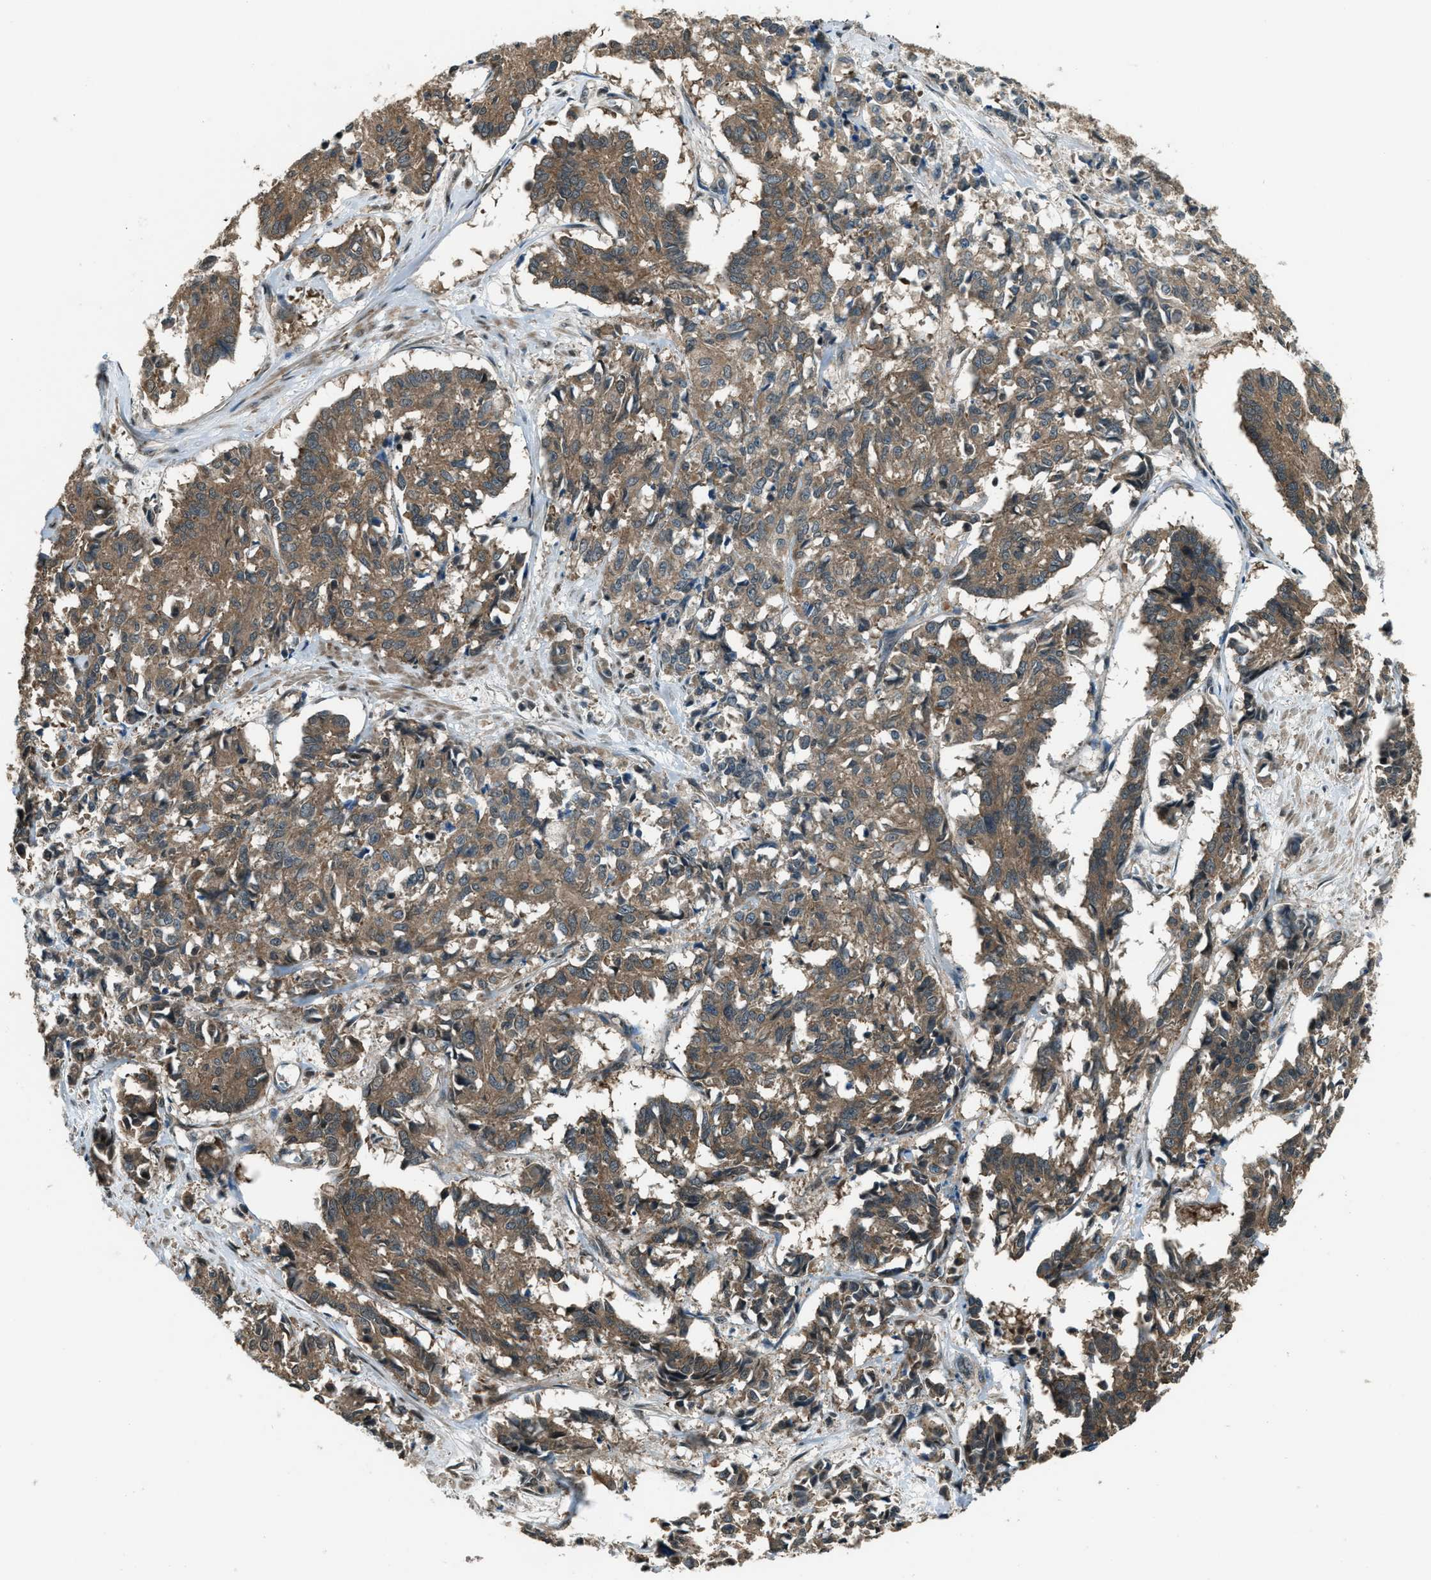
{"staining": {"intensity": "moderate", "quantity": ">75%", "location": "cytoplasmic/membranous"}, "tissue": "cervical cancer", "cell_type": "Tumor cells", "image_type": "cancer", "snomed": [{"axis": "morphology", "description": "Squamous cell carcinoma, NOS"}, {"axis": "topography", "description": "Cervix"}], "caption": "Protein analysis of squamous cell carcinoma (cervical) tissue exhibits moderate cytoplasmic/membranous staining in approximately >75% of tumor cells. The protein is stained brown, and the nuclei are stained in blue (DAB (3,3'-diaminobenzidine) IHC with brightfield microscopy, high magnification).", "gene": "SVIL", "patient": {"sex": "female", "age": 35}}